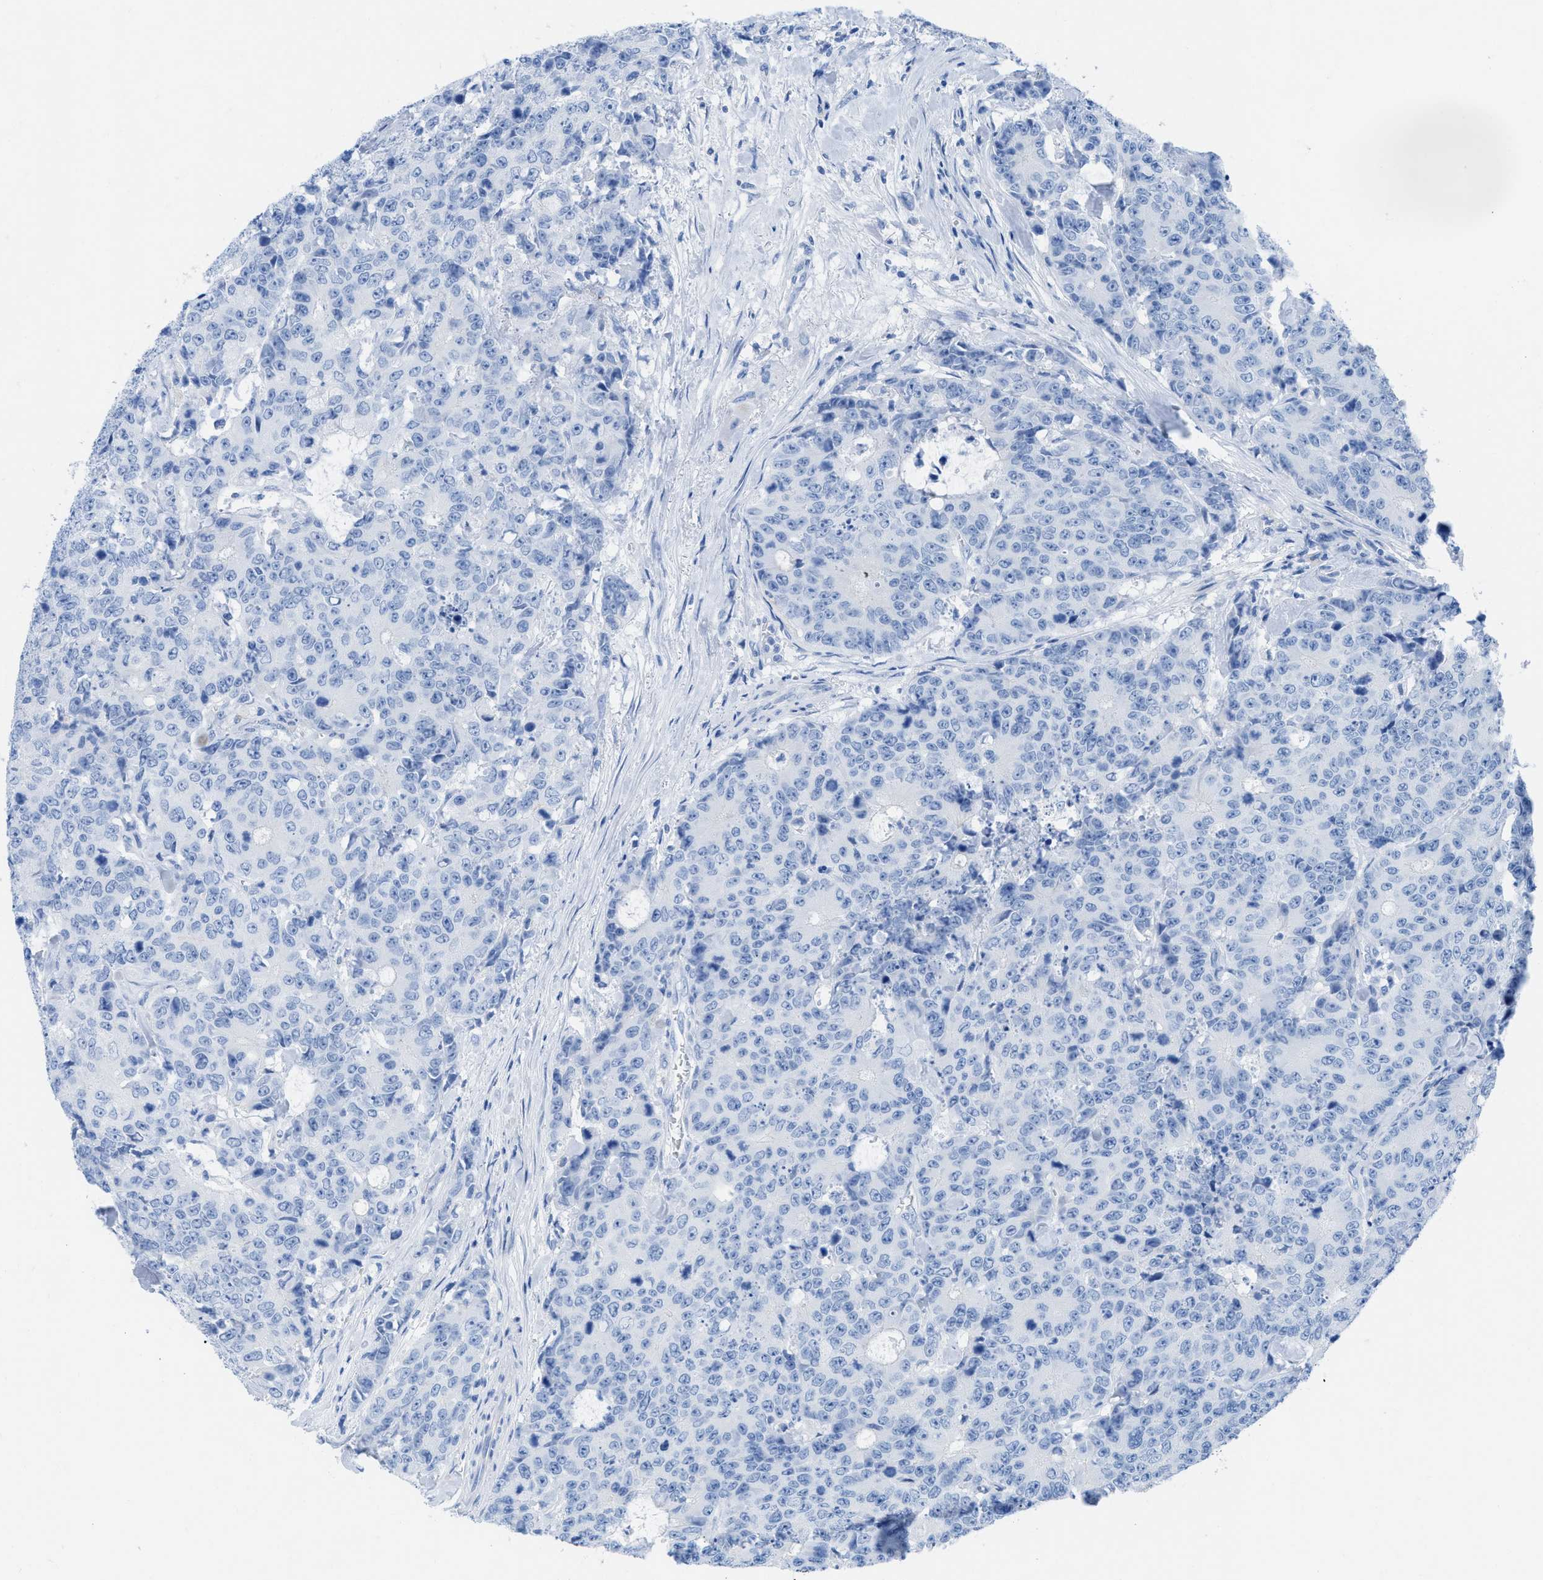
{"staining": {"intensity": "negative", "quantity": "none", "location": "none"}, "tissue": "colorectal cancer", "cell_type": "Tumor cells", "image_type": "cancer", "snomed": [{"axis": "morphology", "description": "Adenocarcinoma, NOS"}, {"axis": "topography", "description": "Colon"}], "caption": "Human colorectal cancer stained for a protein using immunohistochemistry displays no staining in tumor cells.", "gene": "TCL1A", "patient": {"sex": "female", "age": 86}}